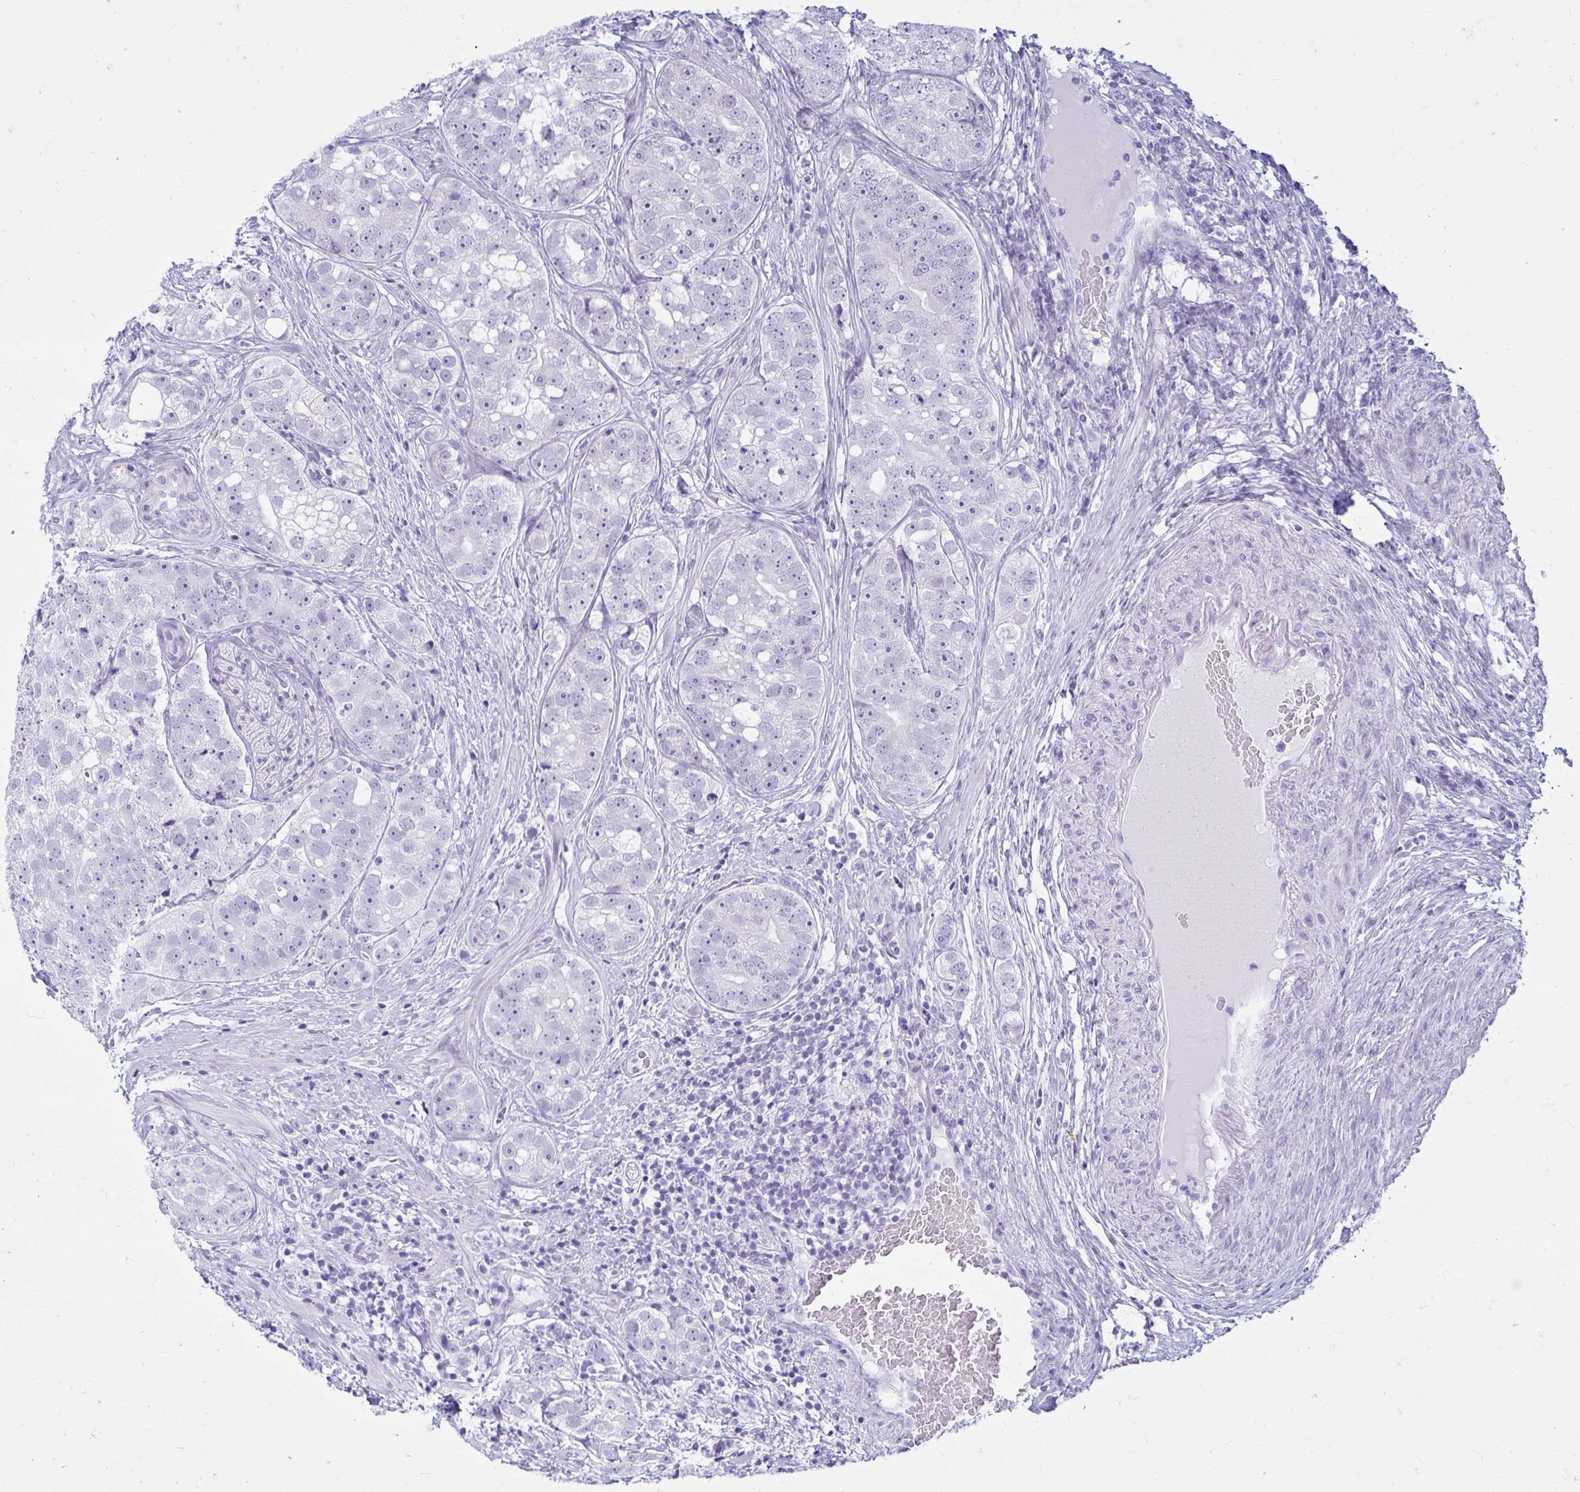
{"staining": {"intensity": "negative", "quantity": "none", "location": "none"}, "tissue": "prostate cancer", "cell_type": "Tumor cells", "image_type": "cancer", "snomed": [{"axis": "morphology", "description": "Adenocarcinoma, High grade"}, {"axis": "topography", "description": "Prostate"}], "caption": "IHC micrograph of neoplastic tissue: human high-grade adenocarcinoma (prostate) stained with DAB shows no significant protein expression in tumor cells.", "gene": "CLGN", "patient": {"sex": "male", "age": 60}}